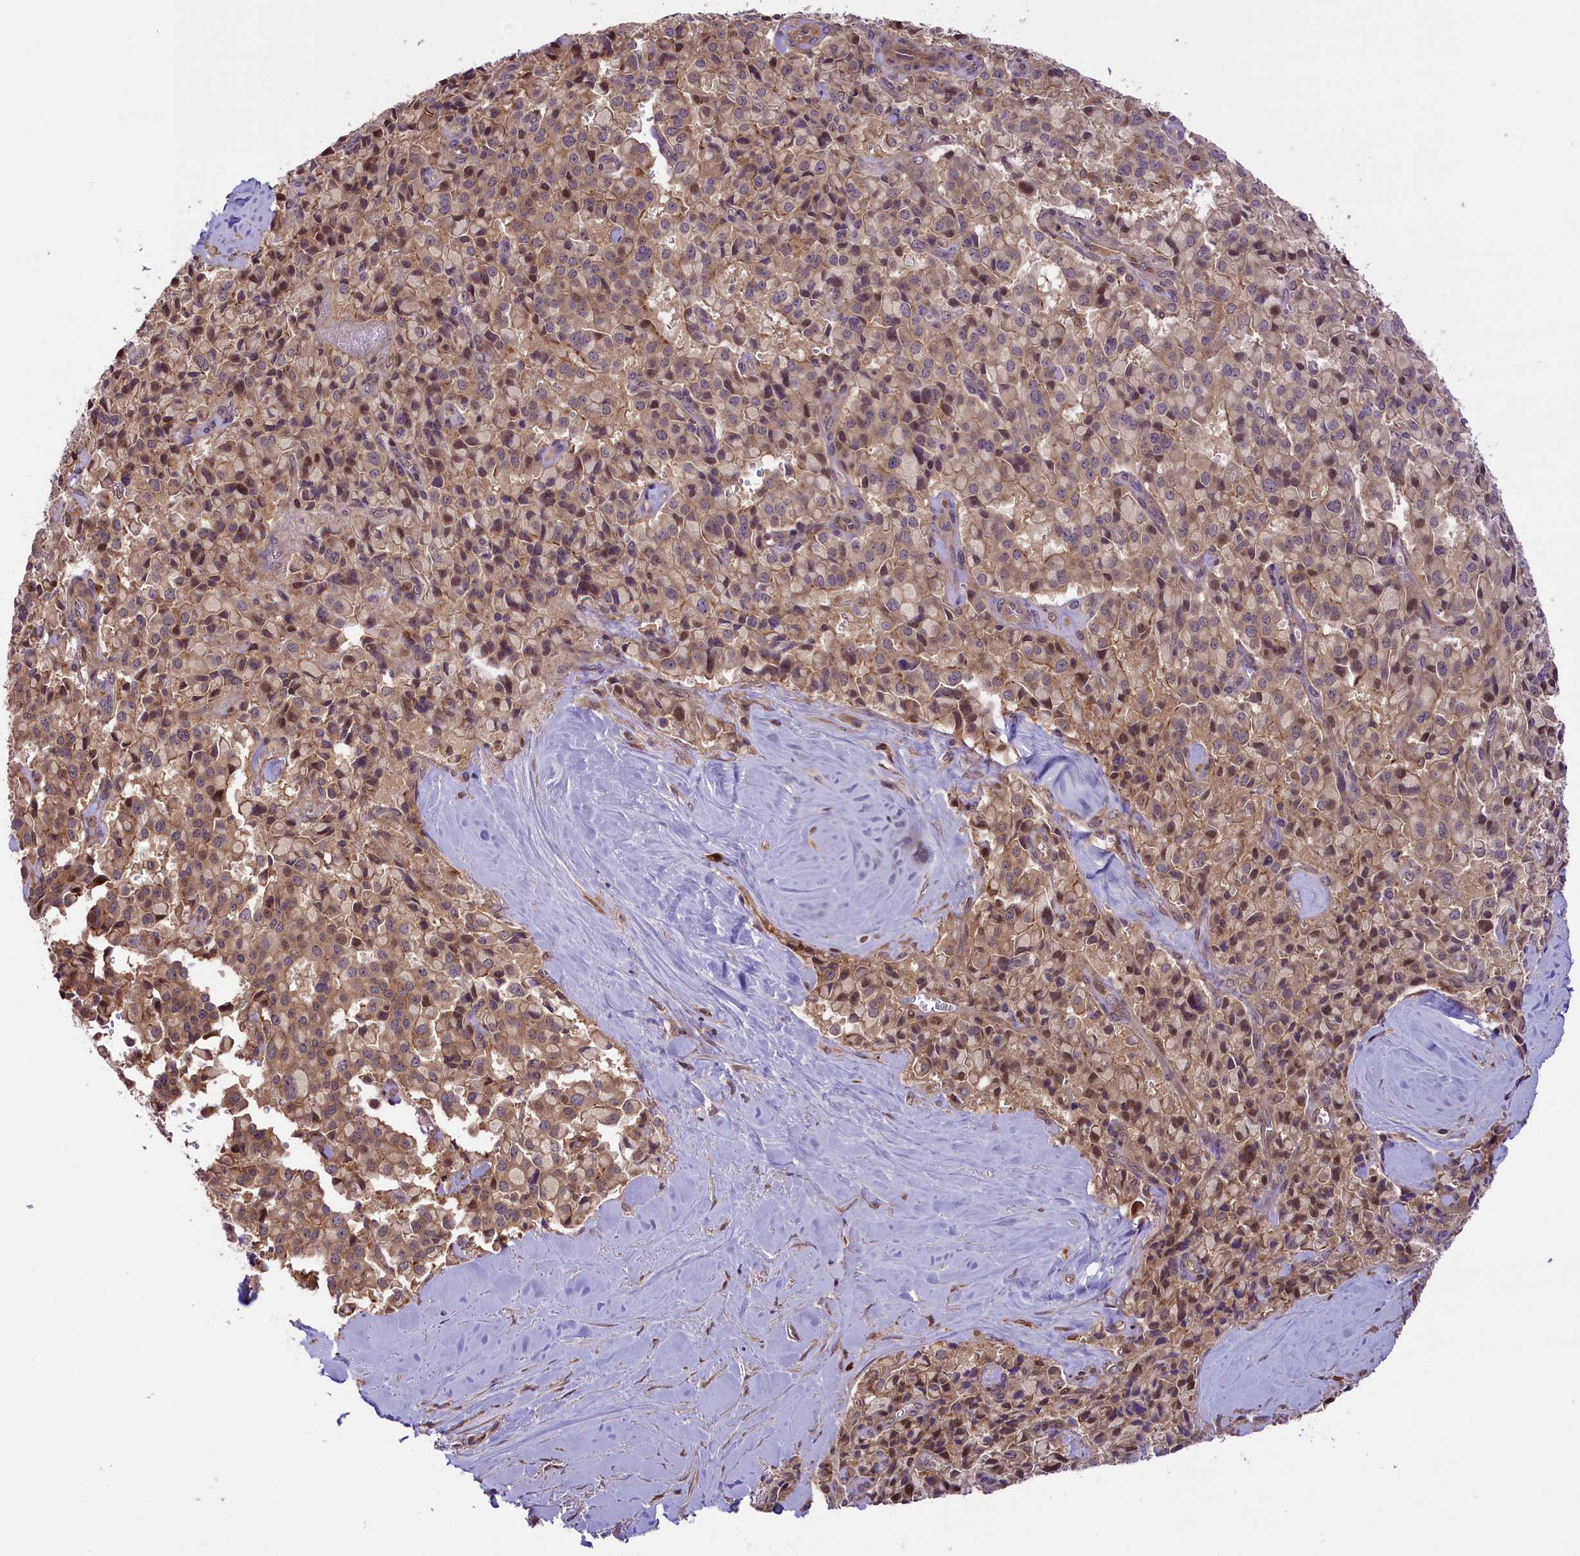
{"staining": {"intensity": "moderate", "quantity": "<25%", "location": "cytoplasmic/membranous,nuclear"}, "tissue": "pancreatic cancer", "cell_type": "Tumor cells", "image_type": "cancer", "snomed": [{"axis": "morphology", "description": "Adenocarcinoma, NOS"}, {"axis": "topography", "description": "Pancreas"}], "caption": "Moderate cytoplasmic/membranous and nuclear protein staining is identified in about <25% of tumor cells in pancreatic cancer (adenocarcinoma).", "gene": "RIC8A", "patient": {"sex": "male", "age": 65}}